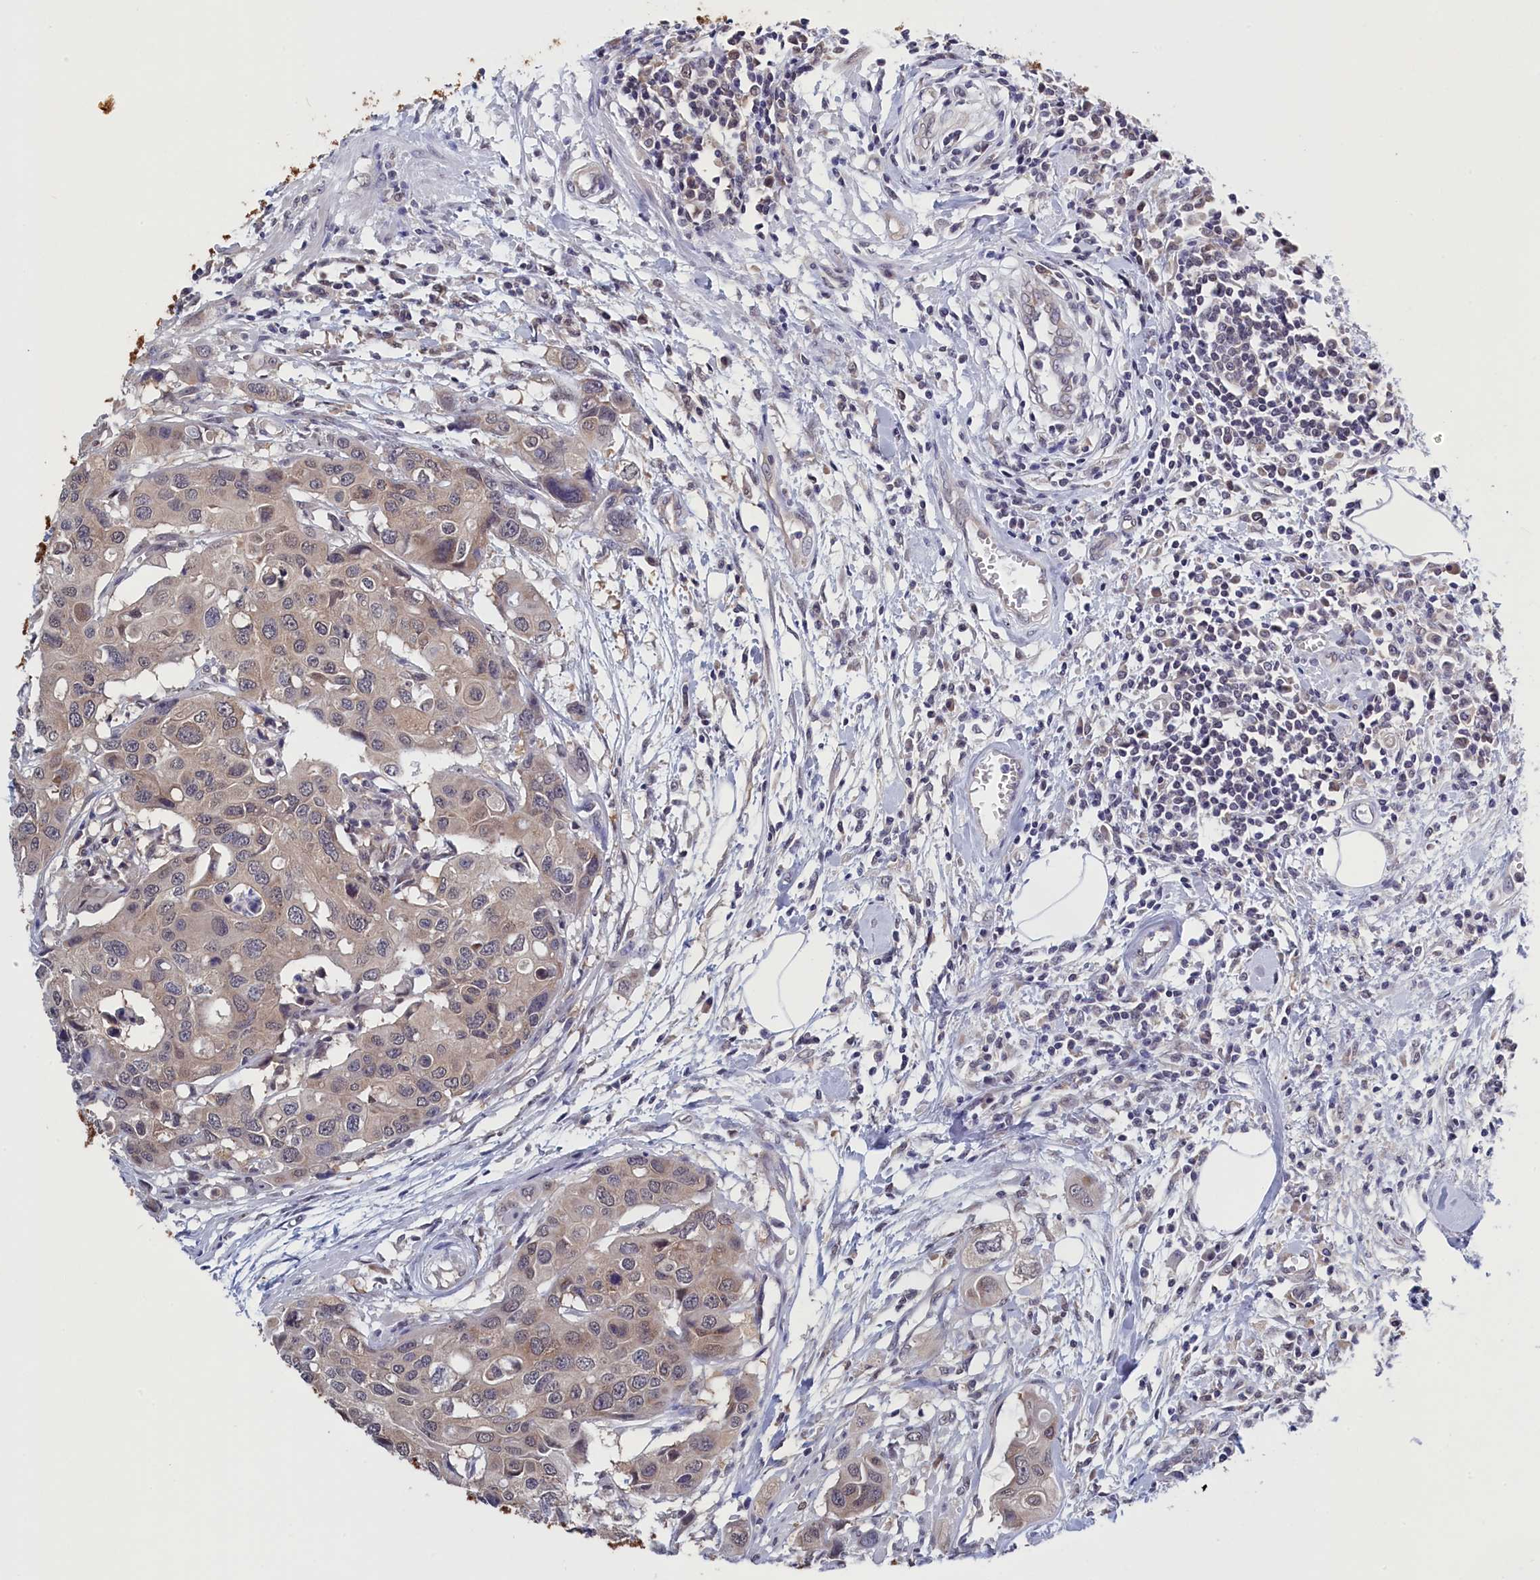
{"staining": {"intensity": "weak", "quantity": "25%-75%", "location": "cytoplasmic/membranous"}, "tissue": "colorectal cancer", "cell_type": "Tumor cells", "image_type": "cancer", "snomed": [{"axis": "morphology", "description": "Adenocarcinoma, NOS"}, {"axis": "topography", "description": "Colon"}], "caption": "Protein expression analysis of human colorectal adenocarcinoma reveals weak cytoplasmic/membranous staining in about 25%-75% of tumor cells. (Stains: DAB in brown, nuclei in blue, Microscopy: brightfield microscopy at high magnification).", "gene": "PGP", "patient": {"sex": "male", "age": 77}}